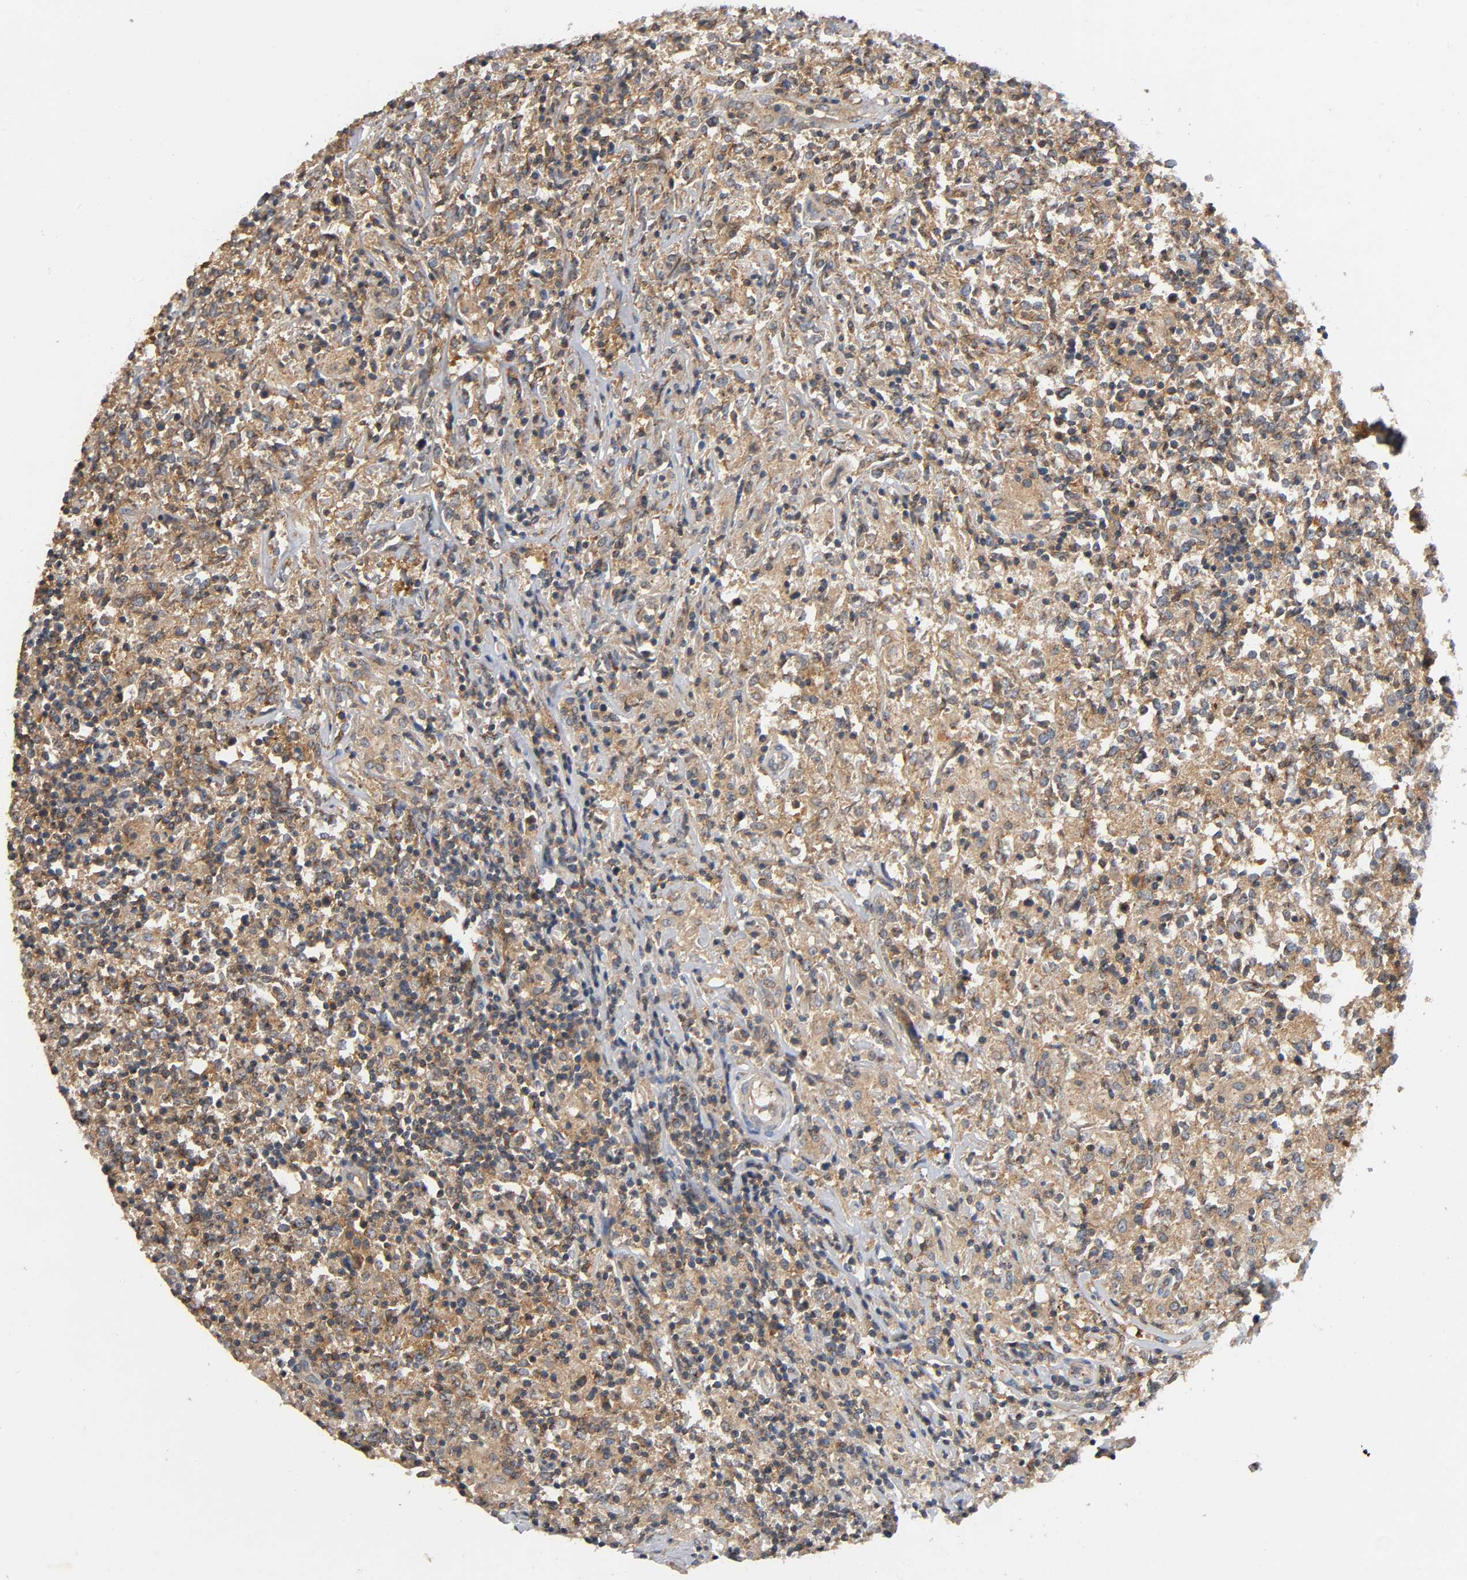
{"staining": {"intensity": "moderate", "quantity": ">75%", "location": "cytoplasmic/membranous"}, "tissue": "lymphoma", "cell_type": "Tumor cells", "image_type": "cancer", "snomed": [{"axis": "morphology", "description": "Malignant lymphoma, non-Hodgkin's type, High grade"}, {"axis": "topography", "description": "Lymph node"}], "caption": "DAB immunohistochemical staining of lymphoma reveals moderate cytoplasmic/membranous protein expression in about >75% of tumor cells.", "gene": "IKBKB", "patient": {"sex": "female", "age": 84}}